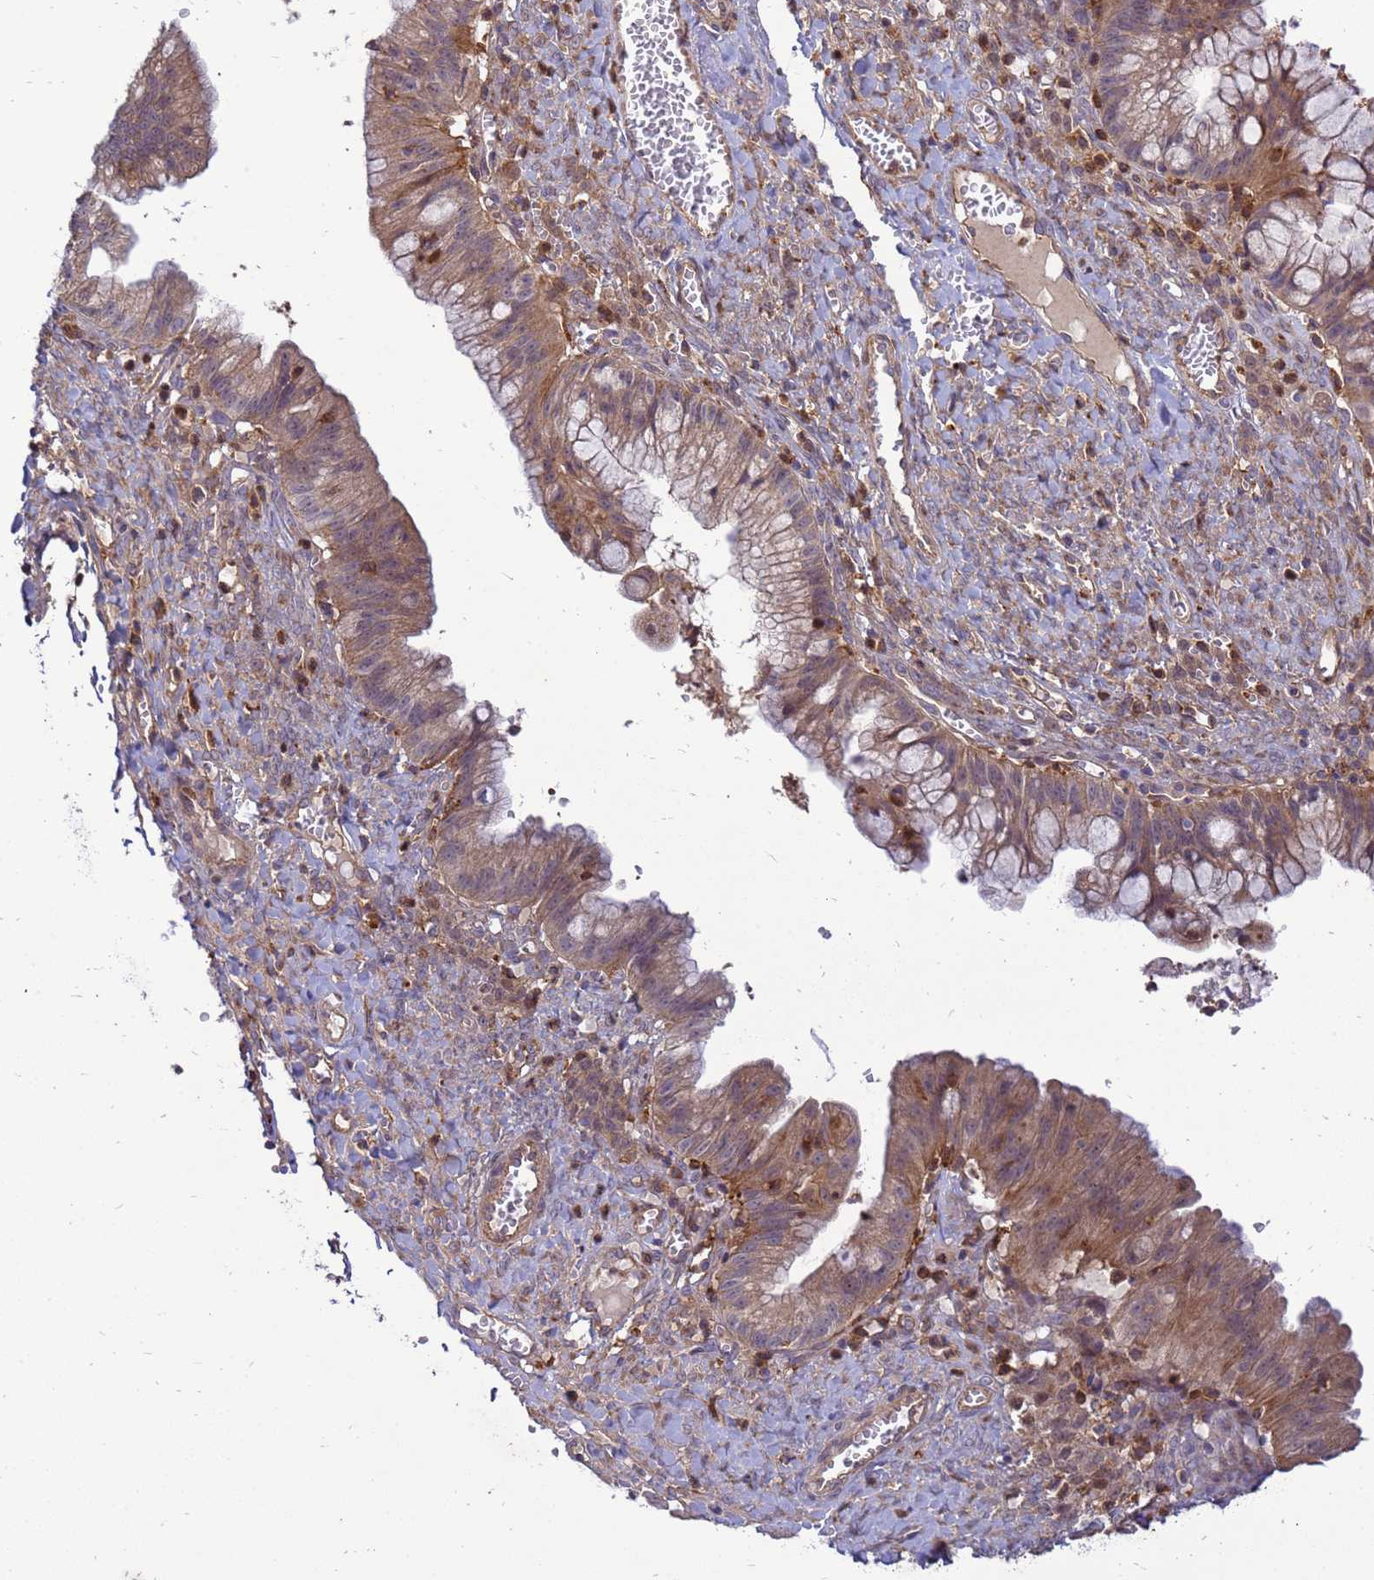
{"staining": {"intensity": "moderate", "quantity": ">75%", "location": "cytoplasmic/membranous"}, "tissue": "ovarian cancer", "cell_type": "Tumor cells", "image_type": "cancer", "snomed": [{"axis": "morphology", "description": "Cystadenocarcinoma, mucinous, NOS"}, {"axis": "topography", "description": "Ovary"}], "caption": "Human ovarian mucinous cystadenocarcinoma stained for a protein (brown) shows moderate cytoplasmic/membranous positive expression in about >75% of tumor cells.", "gene": "RNF215", "patient": {"sex": "female", "age": 70}}